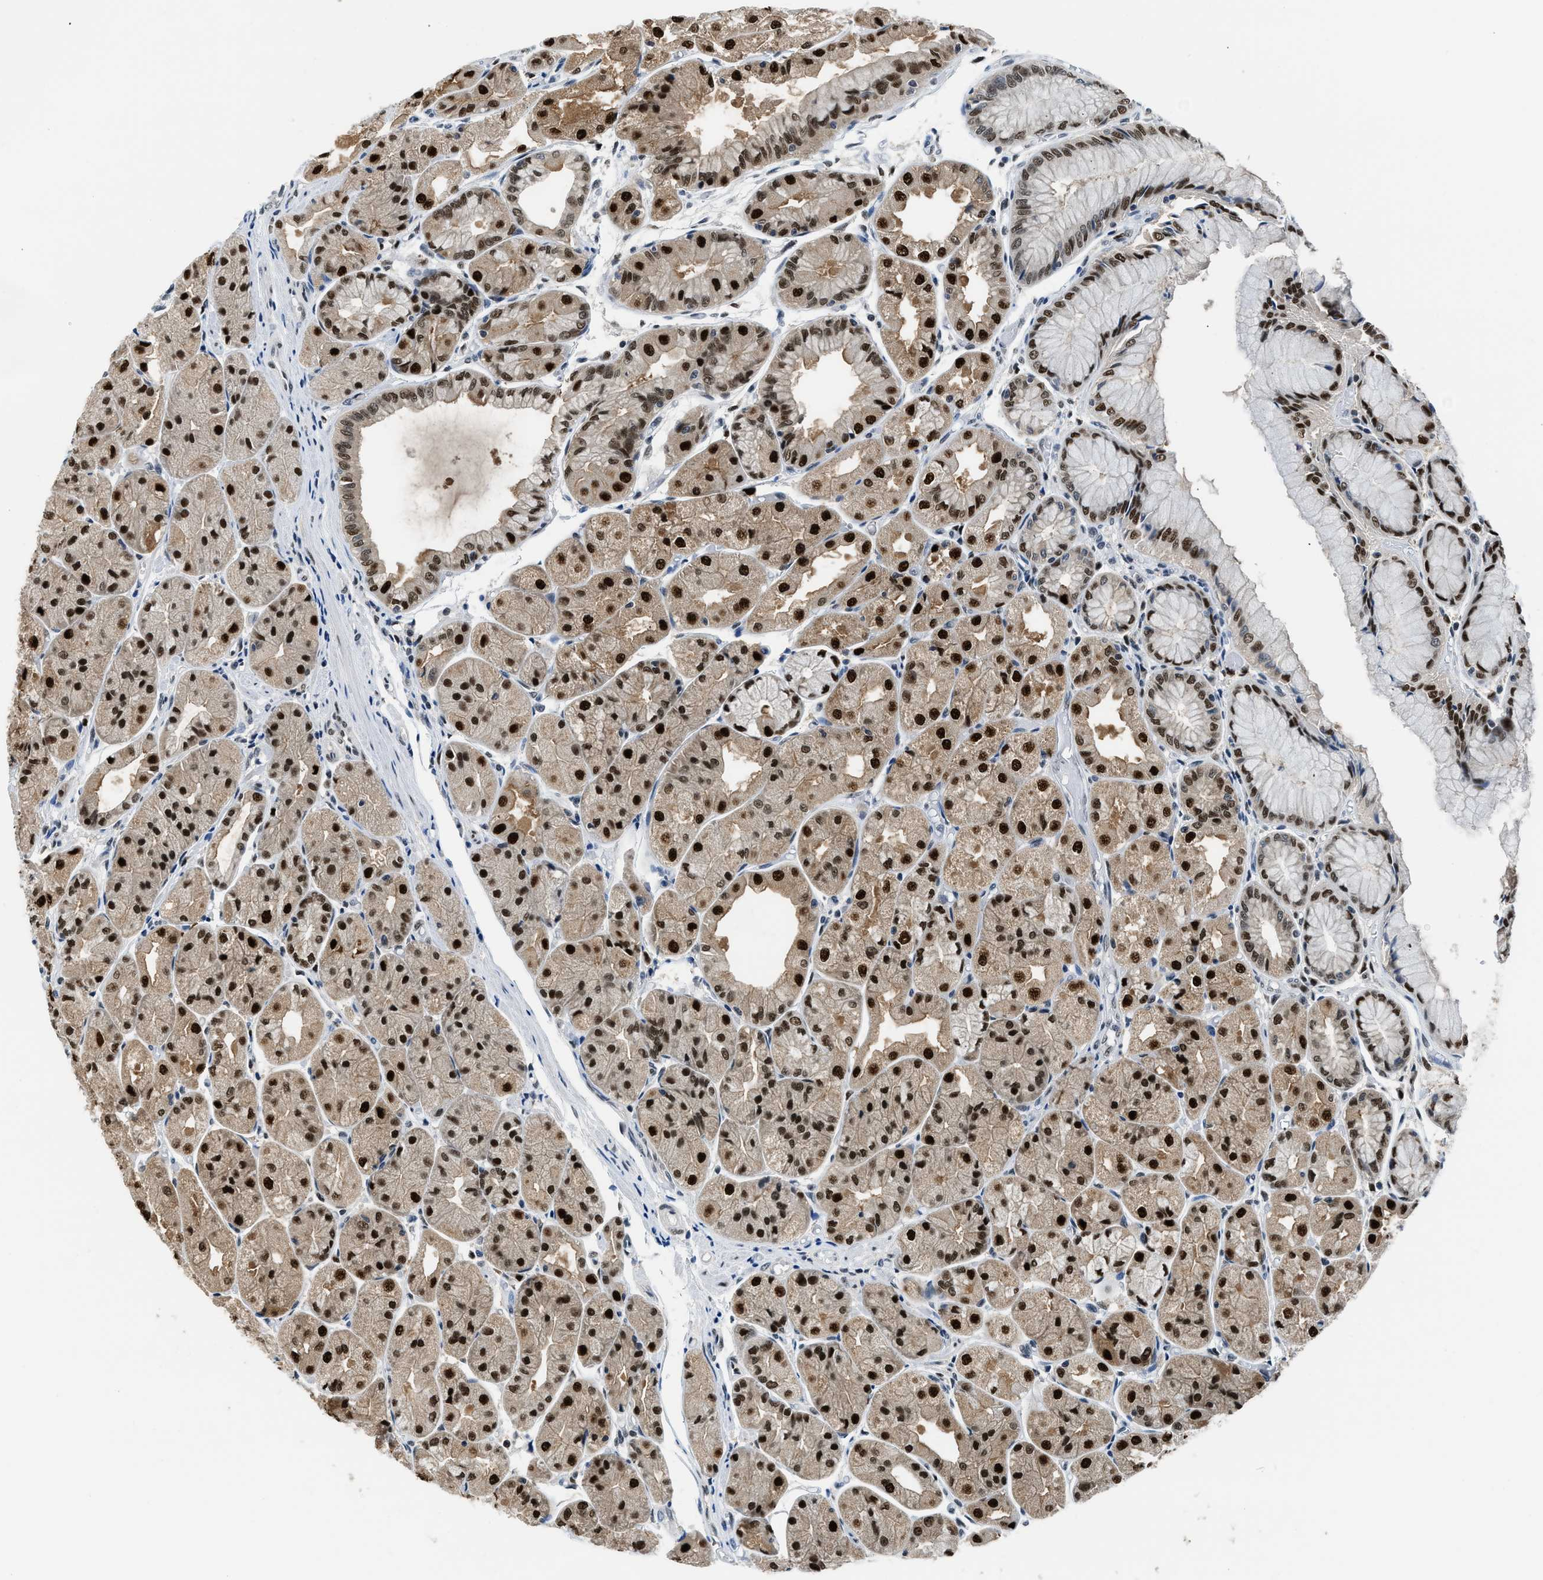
{"staining": {"intensity": "strong", "quantity": ">75%", "location": "nuclear"}, "tissue": "stomach", "cell_type": "Glandular cells", "image_type": "normal", "snomed": [{"axis": "morphology", "description": "Normal tissue, NOS"}, {"axis": "topography", "description": "Stomach, upper"}], "caption": "Stomach stained with a brown dye exhibits strong nuclear positive staining in approximately >75% of glandular cells.", "gene": "ALX1", "patient": {"sex": "male", "age": 72}}